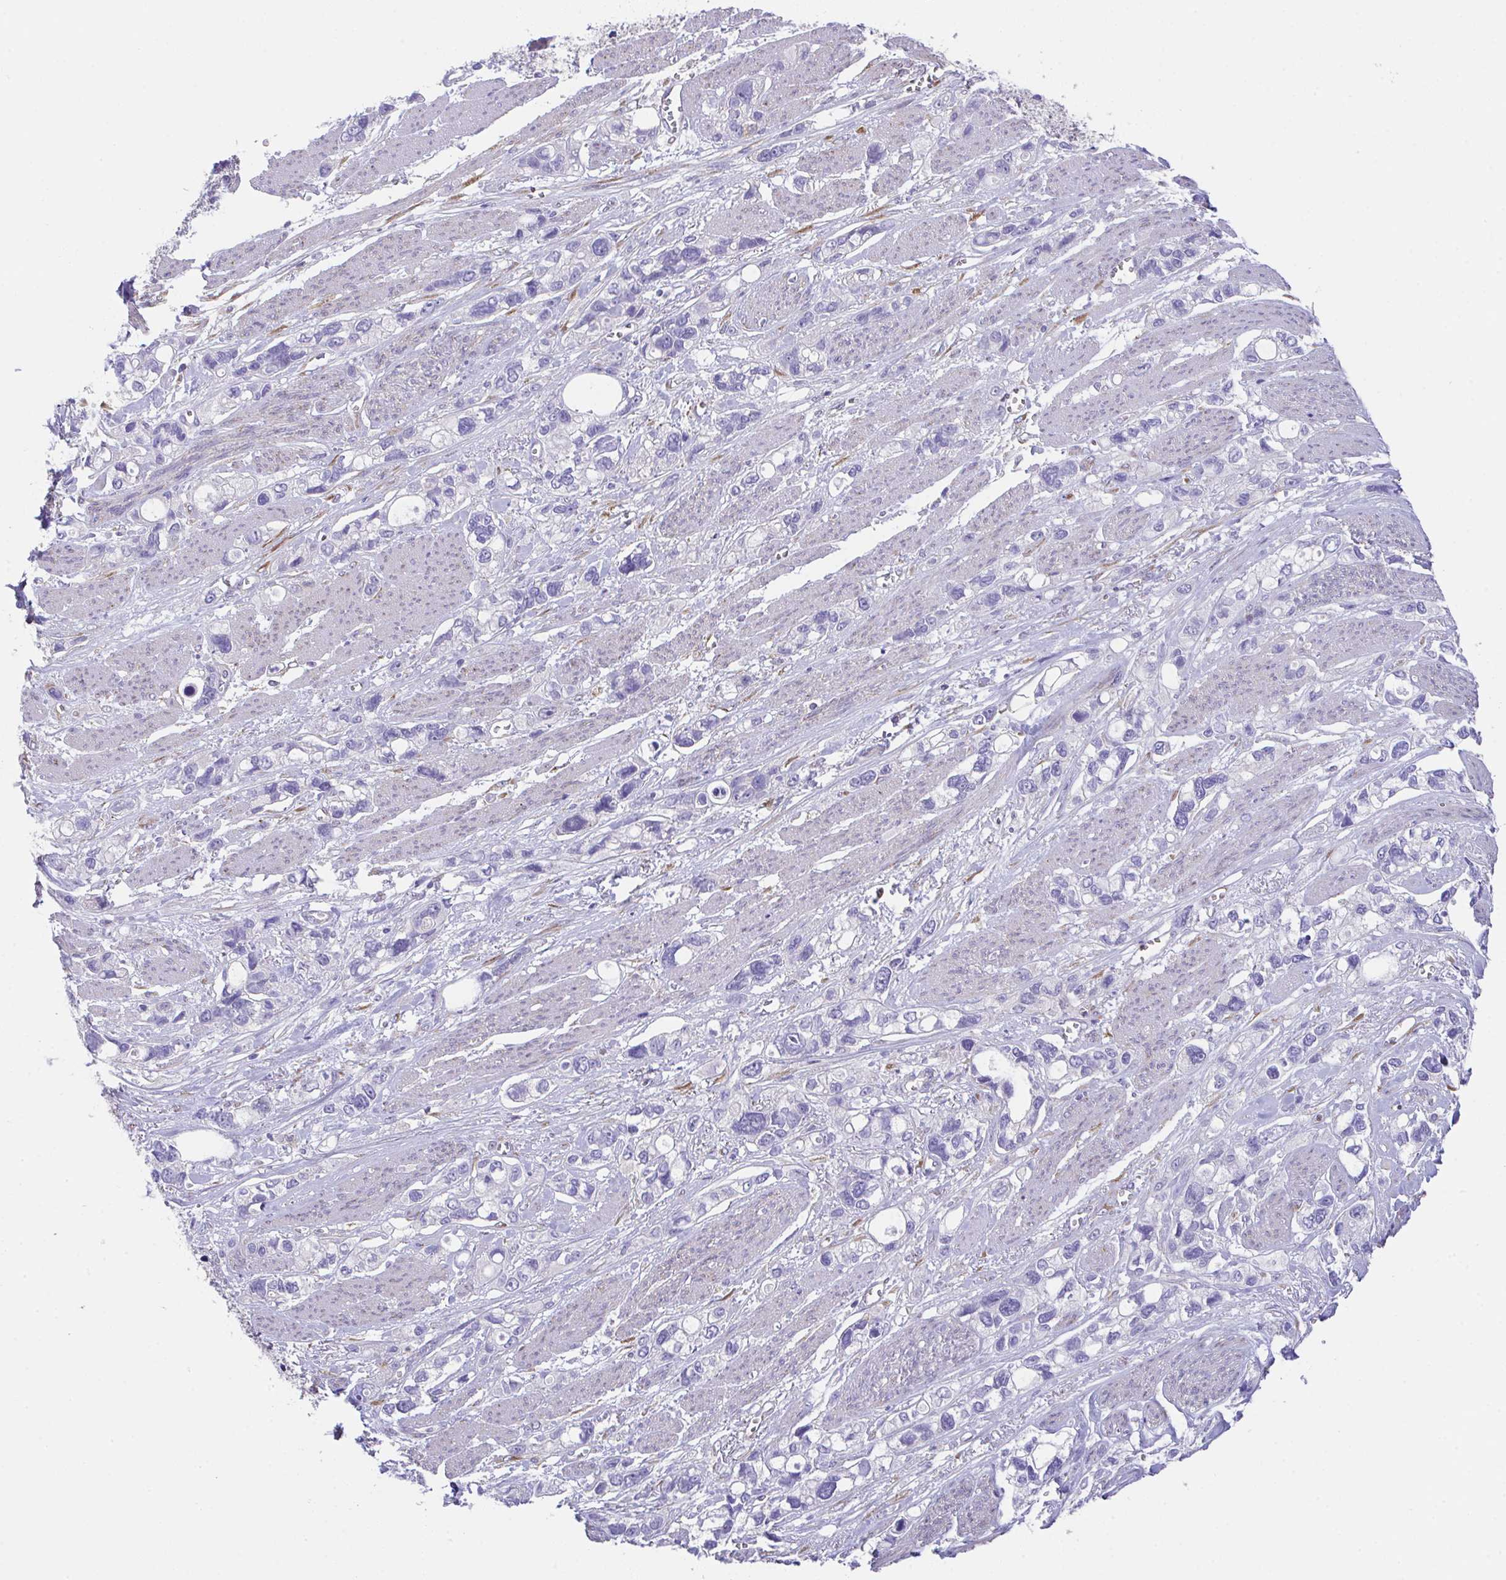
{"staining": {"intensity": "moderate", "quantity": "<25%", "location": "cytoplasmic/membranous"}, "tissue": "stomach cancer", "cell_type": "Tumor cells", "image_type": "cancer", "snomed": [{"axis": "morphology", "description": "Adenocarcinoma, NOS"}, {"axis": "topography", "description": "Stomach, upper"}], "caption": "The image displays staining of stomach cancer (adenocarcinoma), revealing moderate cytoplasmic/membranous protein positivity (brown color) within tumor cells.", "gene": "MIA3", "patient": {"sex": "female", "age": 81}}